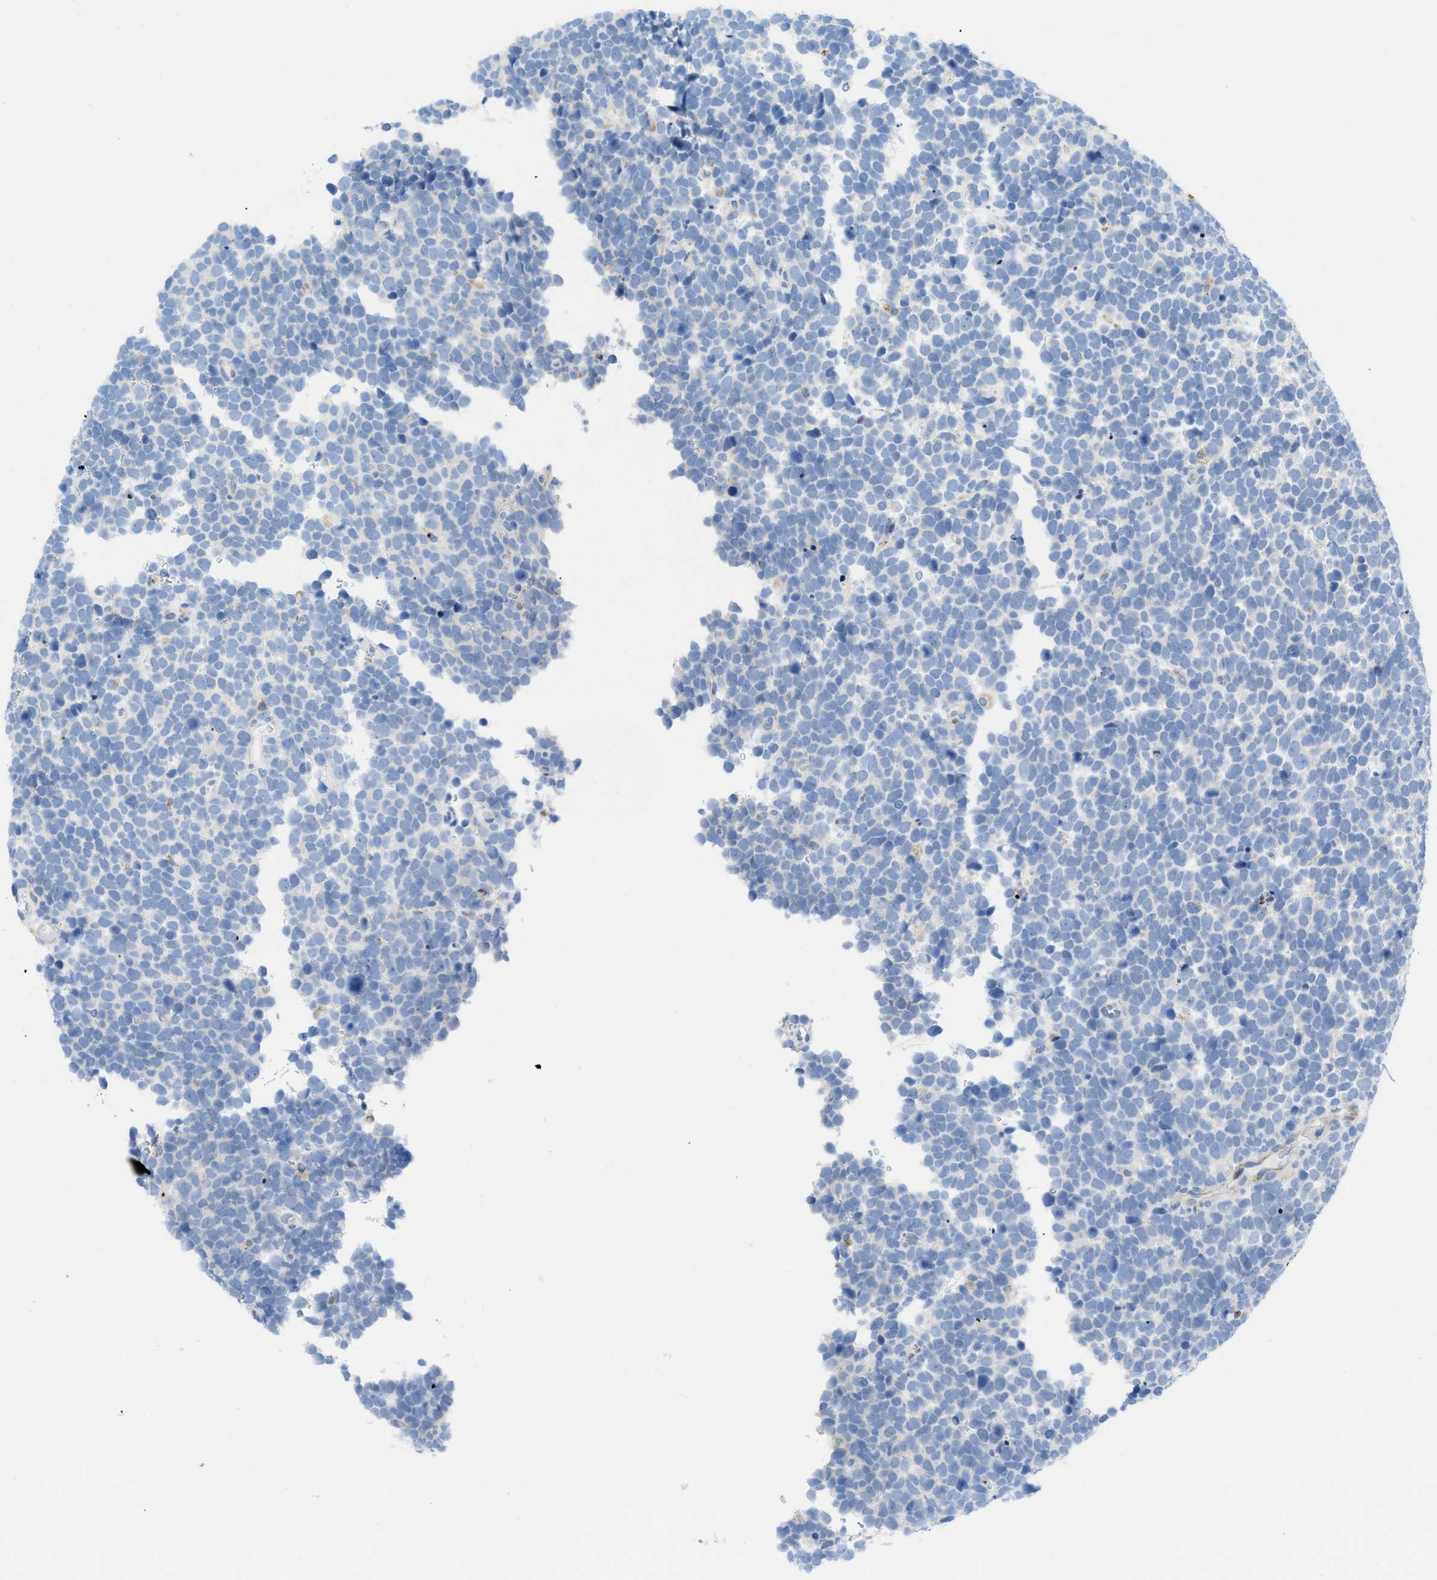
{"staining": {"intensity": "negative", "quantity": "none", "location": "none"}, "tissue": "urothelial cancer", "cell_type": "Tumor cells", "image_type": "cancer", "snomed": [{"axis": "morphology", "description": "Urothelial carcinoma, High grade"}, {"axis": "topography", "description": "Urinary bladder"}], "caption": "The immunohistochemistry histopathology image has no significant positivity in tumor cells of urothelial cancer tissue.", "gene": "RBBP9", "patient": {"sex": "female", "age": 82}}